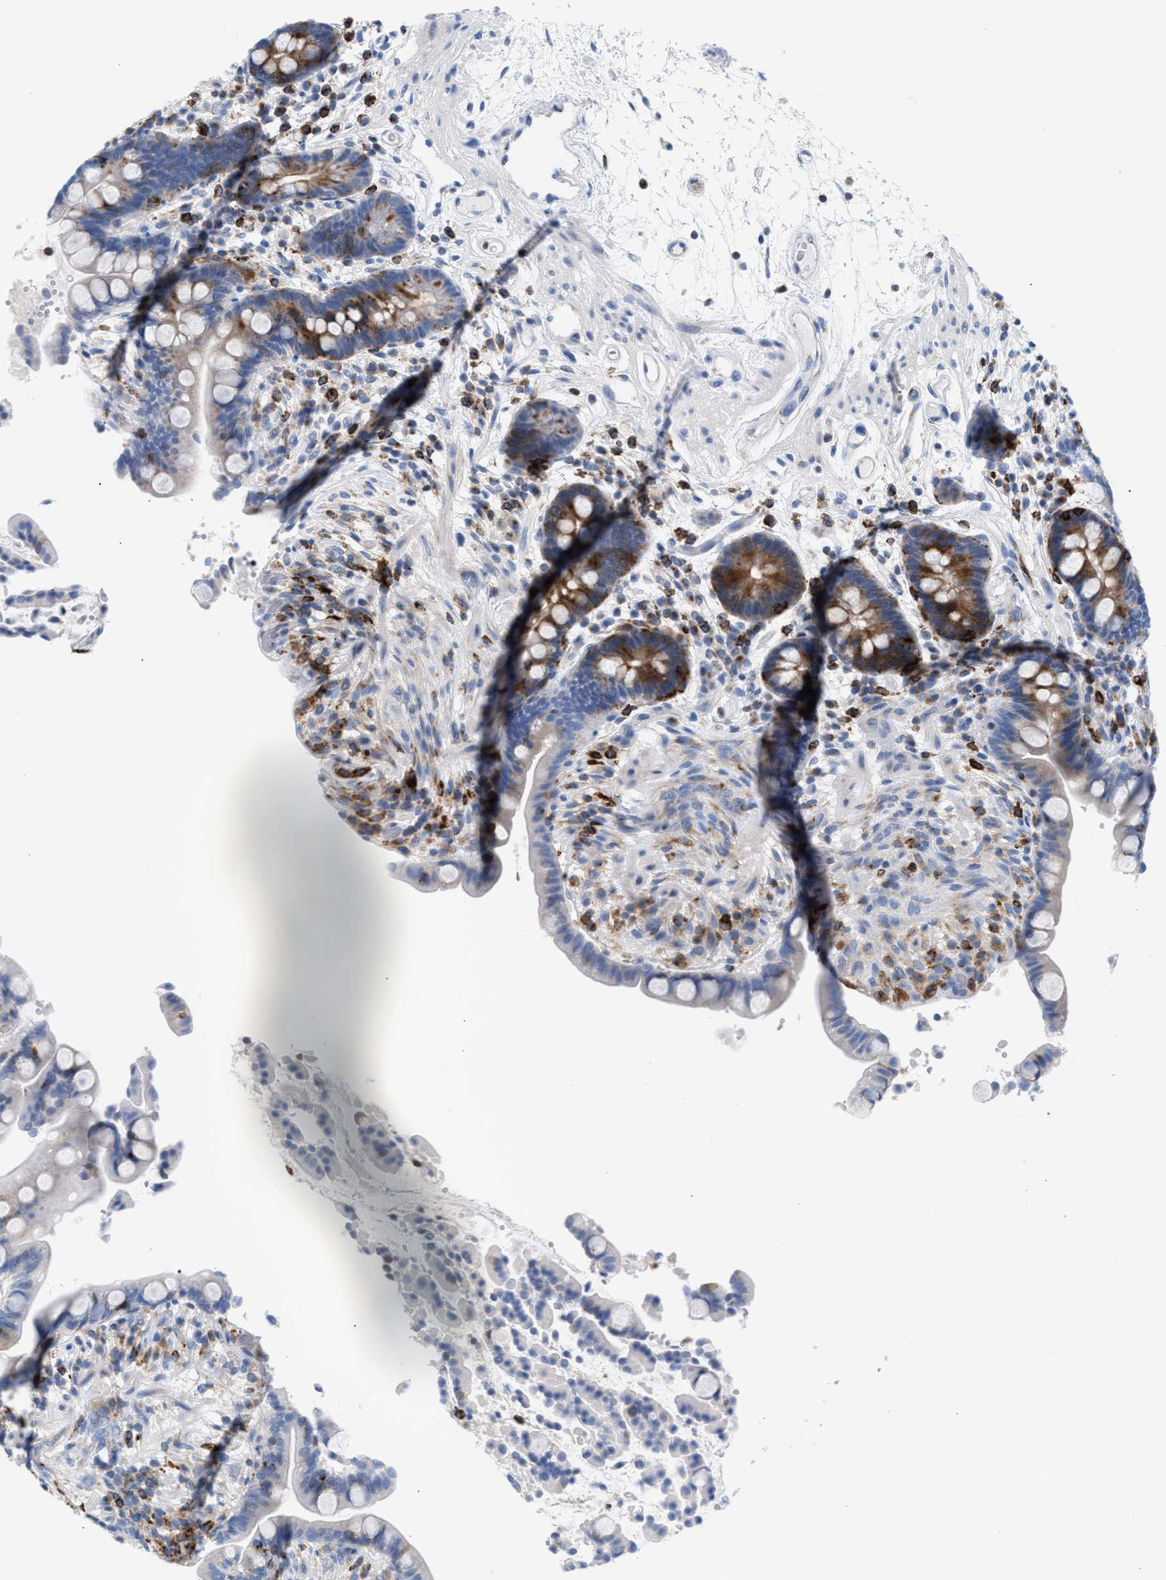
{"staining": {"intensity": "negative", "quantity": "none", "location": "none"}, "tissue": "colon", "cell_type": "Endothelial cells", "image_type": "normal", "snomed": [{"axis": "morphology", "description": "Normal tissue, NOS"}, {"axis": "topography", "description": "Colon"}], "caption": "IHC of normal human colon displays no staining in endothelial cells.", "gene": "TACC3", "patient": {"sex": "male", "age": 73}}